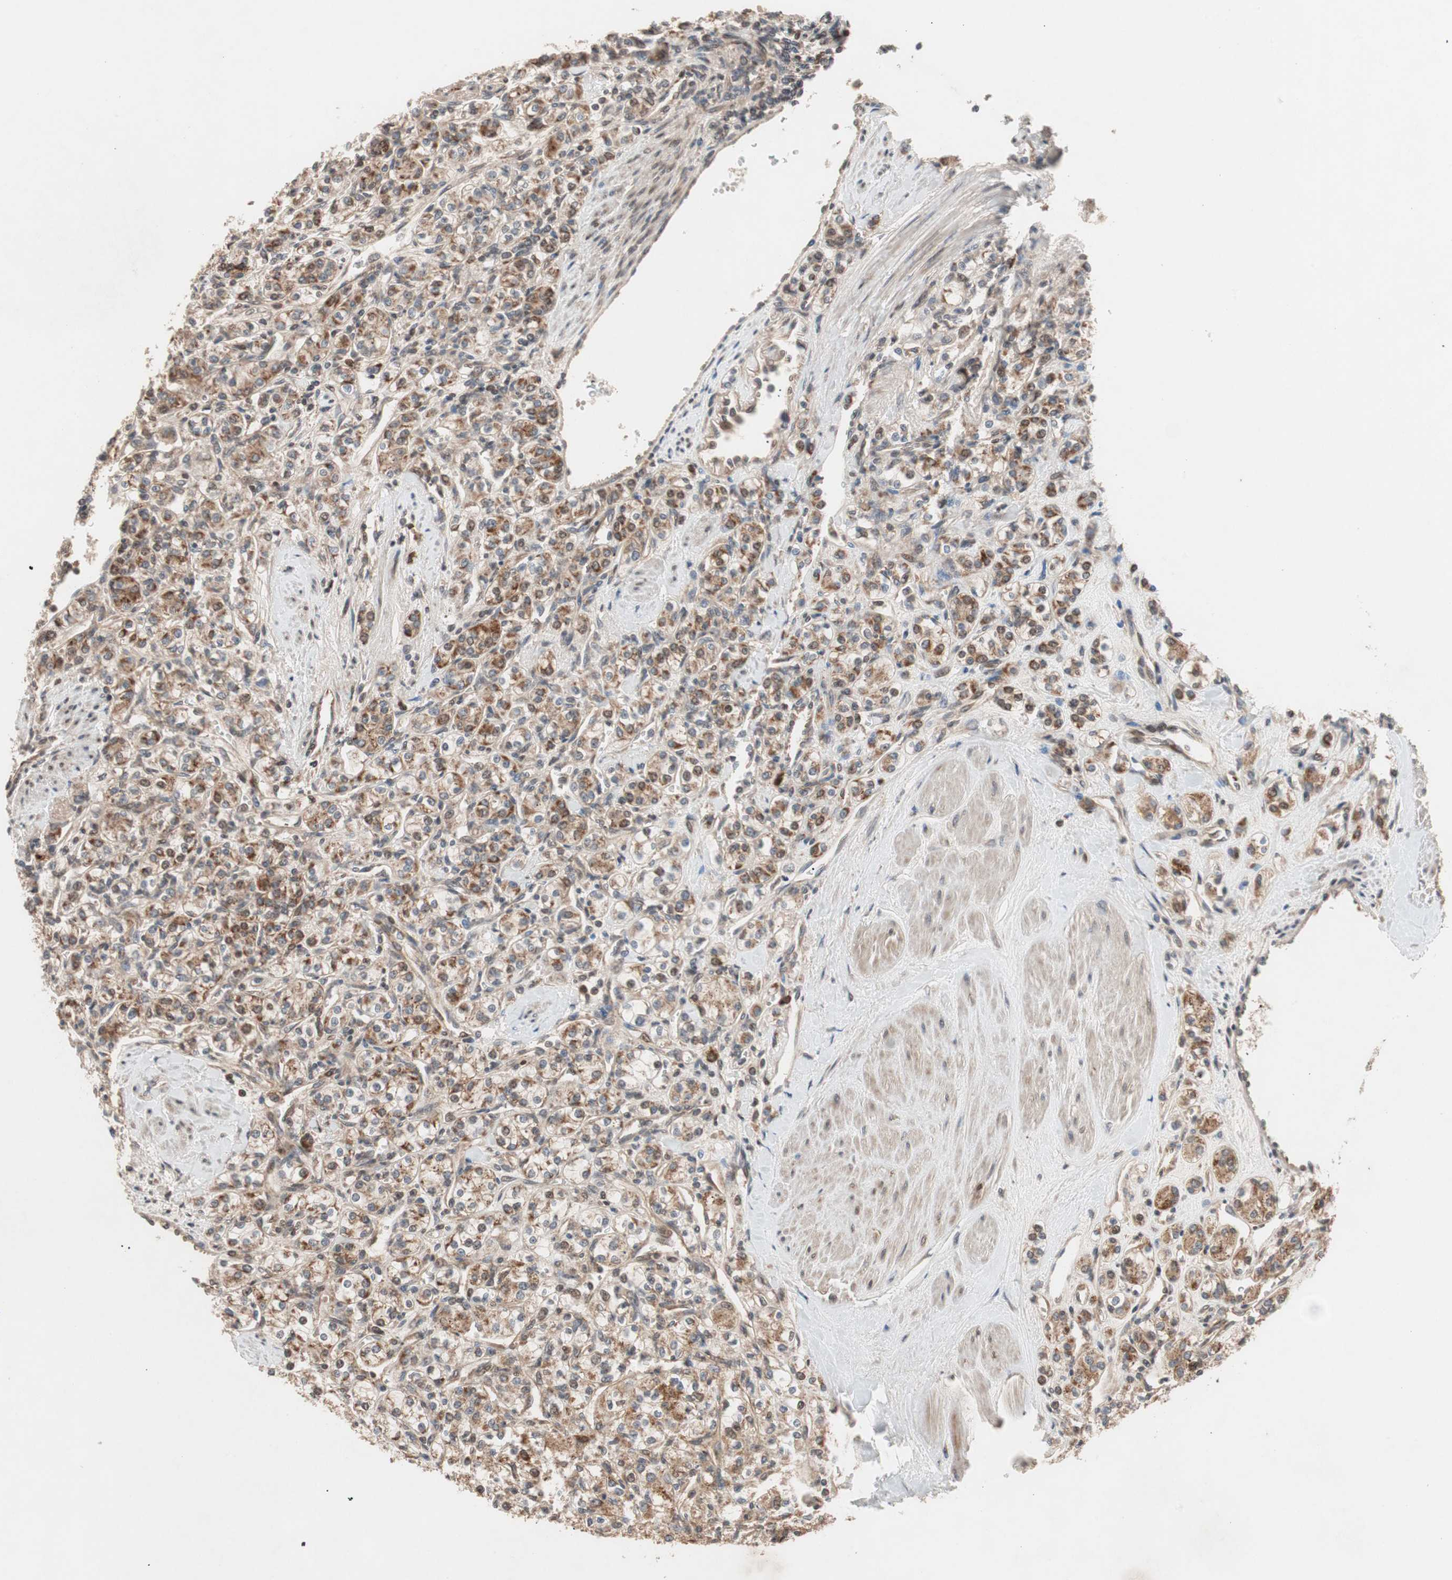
{"staining": {"intensity": "moderate", "quantity": ">75%", "location": "cytoplasmic/membranous"}, "tissue": "renal cancer", "cell_type": "Tumor cells", "image_type": "cancer", "snomed": [{"axis": "morphology", "description": "Adenocarcinoma, NOS"}, {"axis": "topography", "description": "Kidney"}], "caption": "A high-resolution photomicrograph shows immunohistochemistry staining of renal cancer (adenocarcinoma), which demonstrates moderate cytoplasmic/membranous expression in approximately >75% of tumor cells.", "gene": "NF2", "patient": {"sex": "male", "age": 77}}